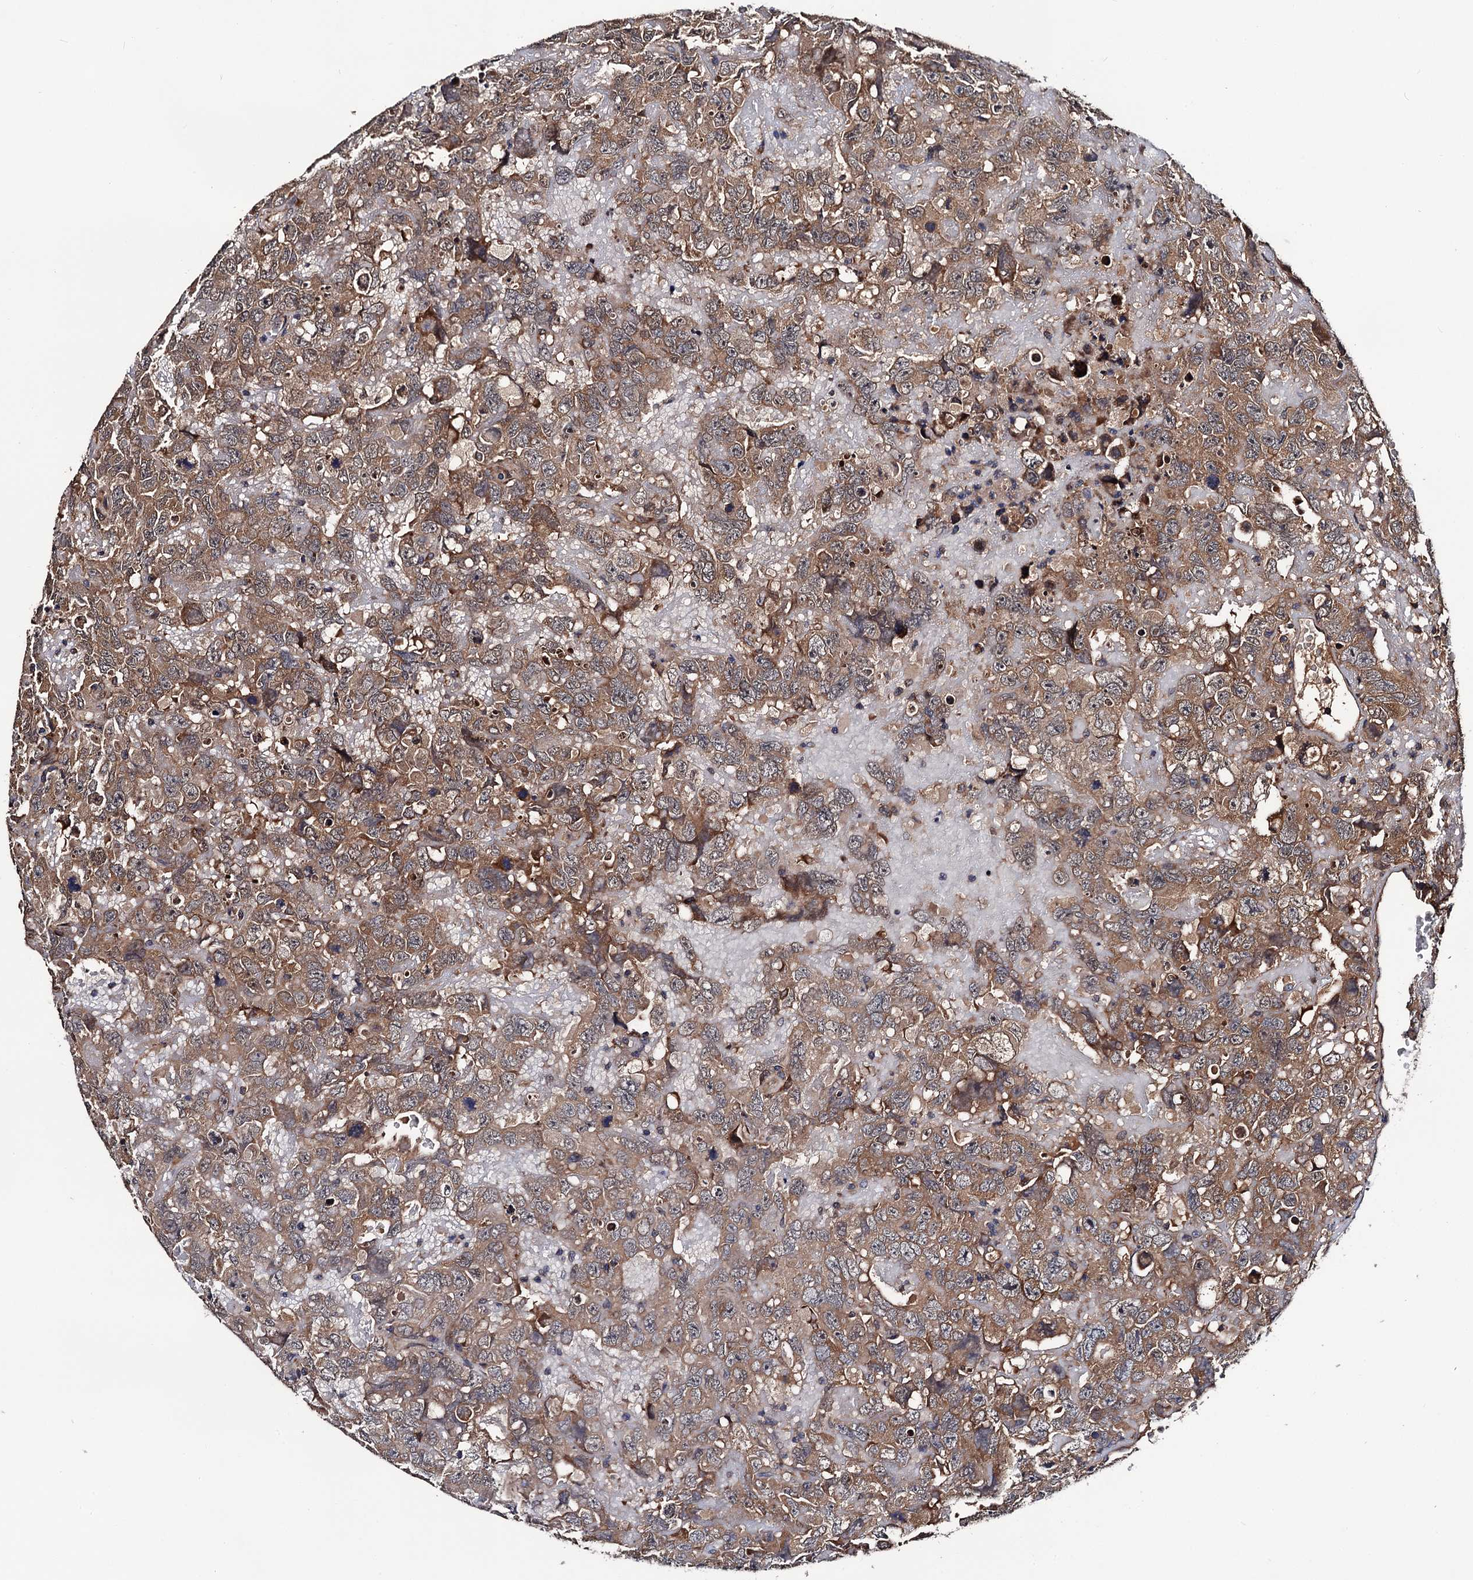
{"staining": {"intensity": "moderate", "quantity": ">75%", "location": "cytoplasmic/membranous"}, "tissue": "testis cancer", "cell_type": "Tumor cells", "image_type": "cancer", "snomed": [{"axis": "morphology", "description": "Carcinoma, Embryonal, NOS"}, {"axis": "topography", "description": "Testis"}], "caption": "Tumor cells demonstrate medium levels of moderate cytoplasmic/membranous staining in approximately >75% of cells in testis cancer. (Brightfield microscopy of DAB IHC at high magnification).", "gene": "RGS11", "patient": {"sex": "male", "age": 45}}